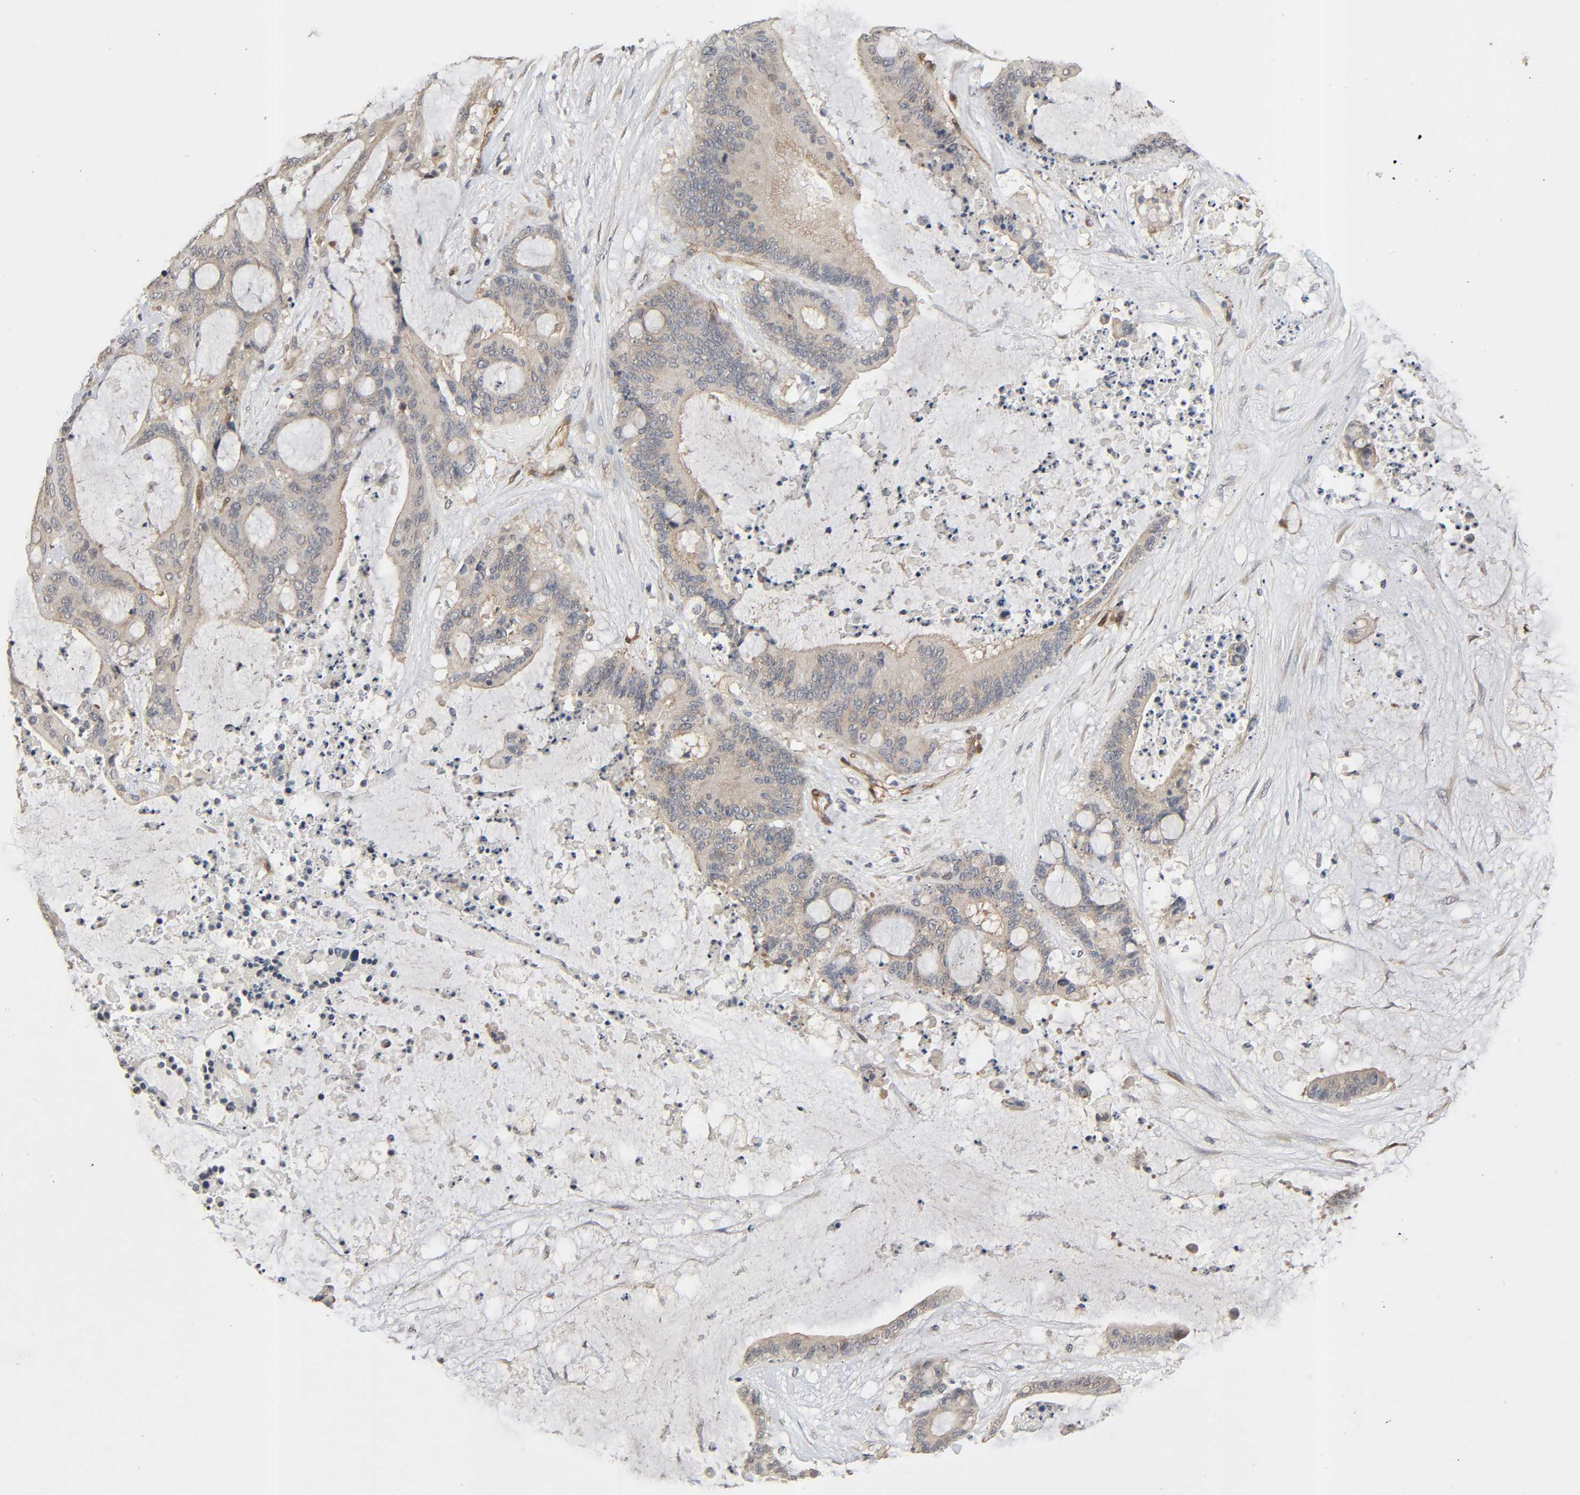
{"staining": {"intensity": "weak", "quantity": ">75%", "location": "cytoplasmic/membranous"}, "tissue": "liver cancer", "cell_type": "Tumor cells", "image_type": "cancer", "snomed": [{"axis": "morphology", "description": "Cholangiocarcinoma"}, {"axis": "topography", "description": "Liver"}], "caption": "Liver cholangiocarcinoma stained with a protein marker demonstrates weak staining in tumor cells.", "gene": "PTK2", "patient": {"sex": "female", "age": 73}}